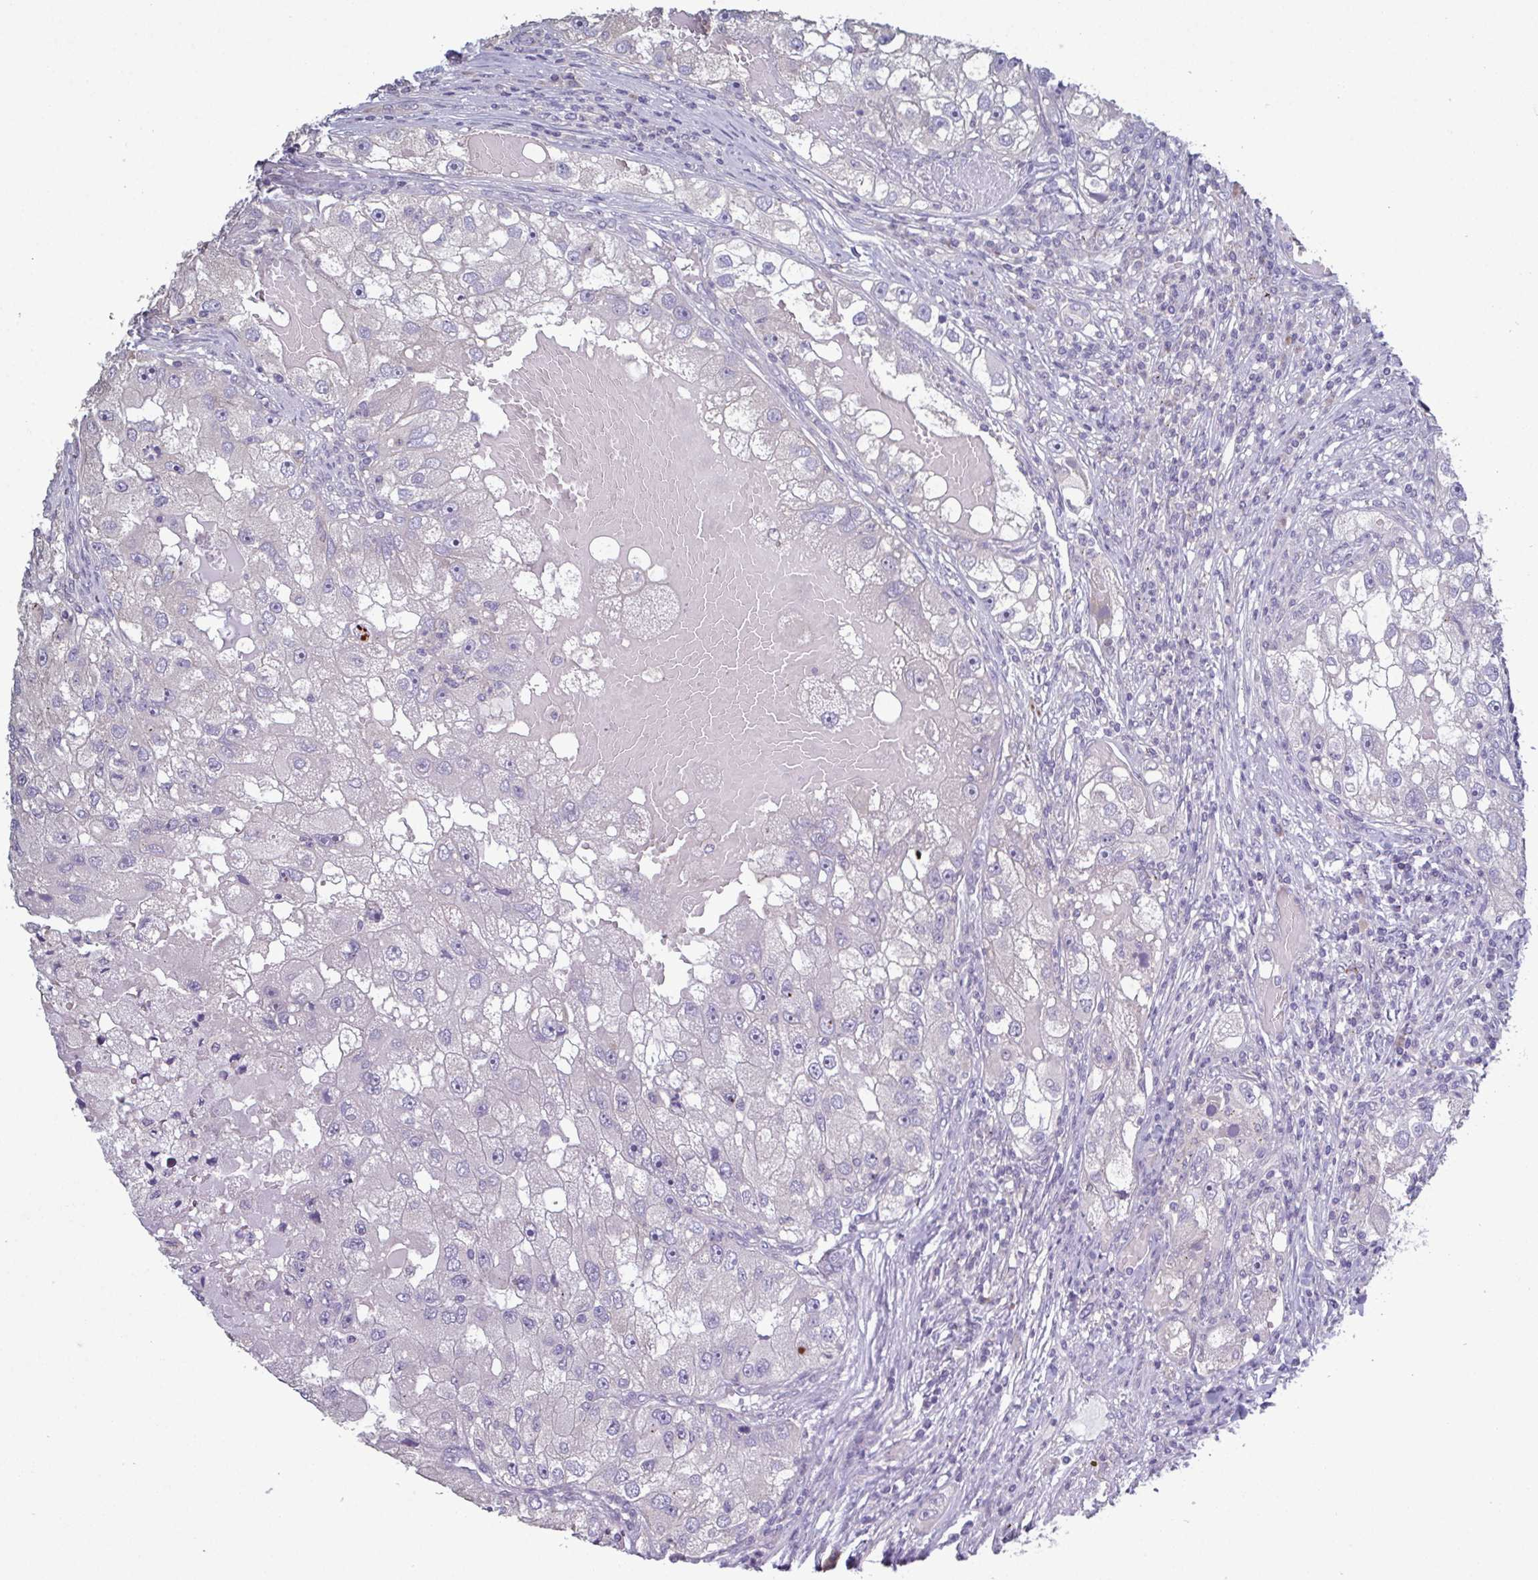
{"staining": {"intensity": "negative", "quantity": "none", "location": "none"}, "tissue": "renal cancer", "cell_type": "Tumor cells", "image_type": "cancer", "snomed": [{"axis": "morphology", "description": "Adenocarcinoma, NOS"}, {"axis": "topography", "description": "Kidney"}], "caption": "Immunohistochemical staining of human renal adenocarcinoma shows no significant positivity in tumor cells.", "gene": "GLDC", "patient": {"sex": "male", "age": 63}}